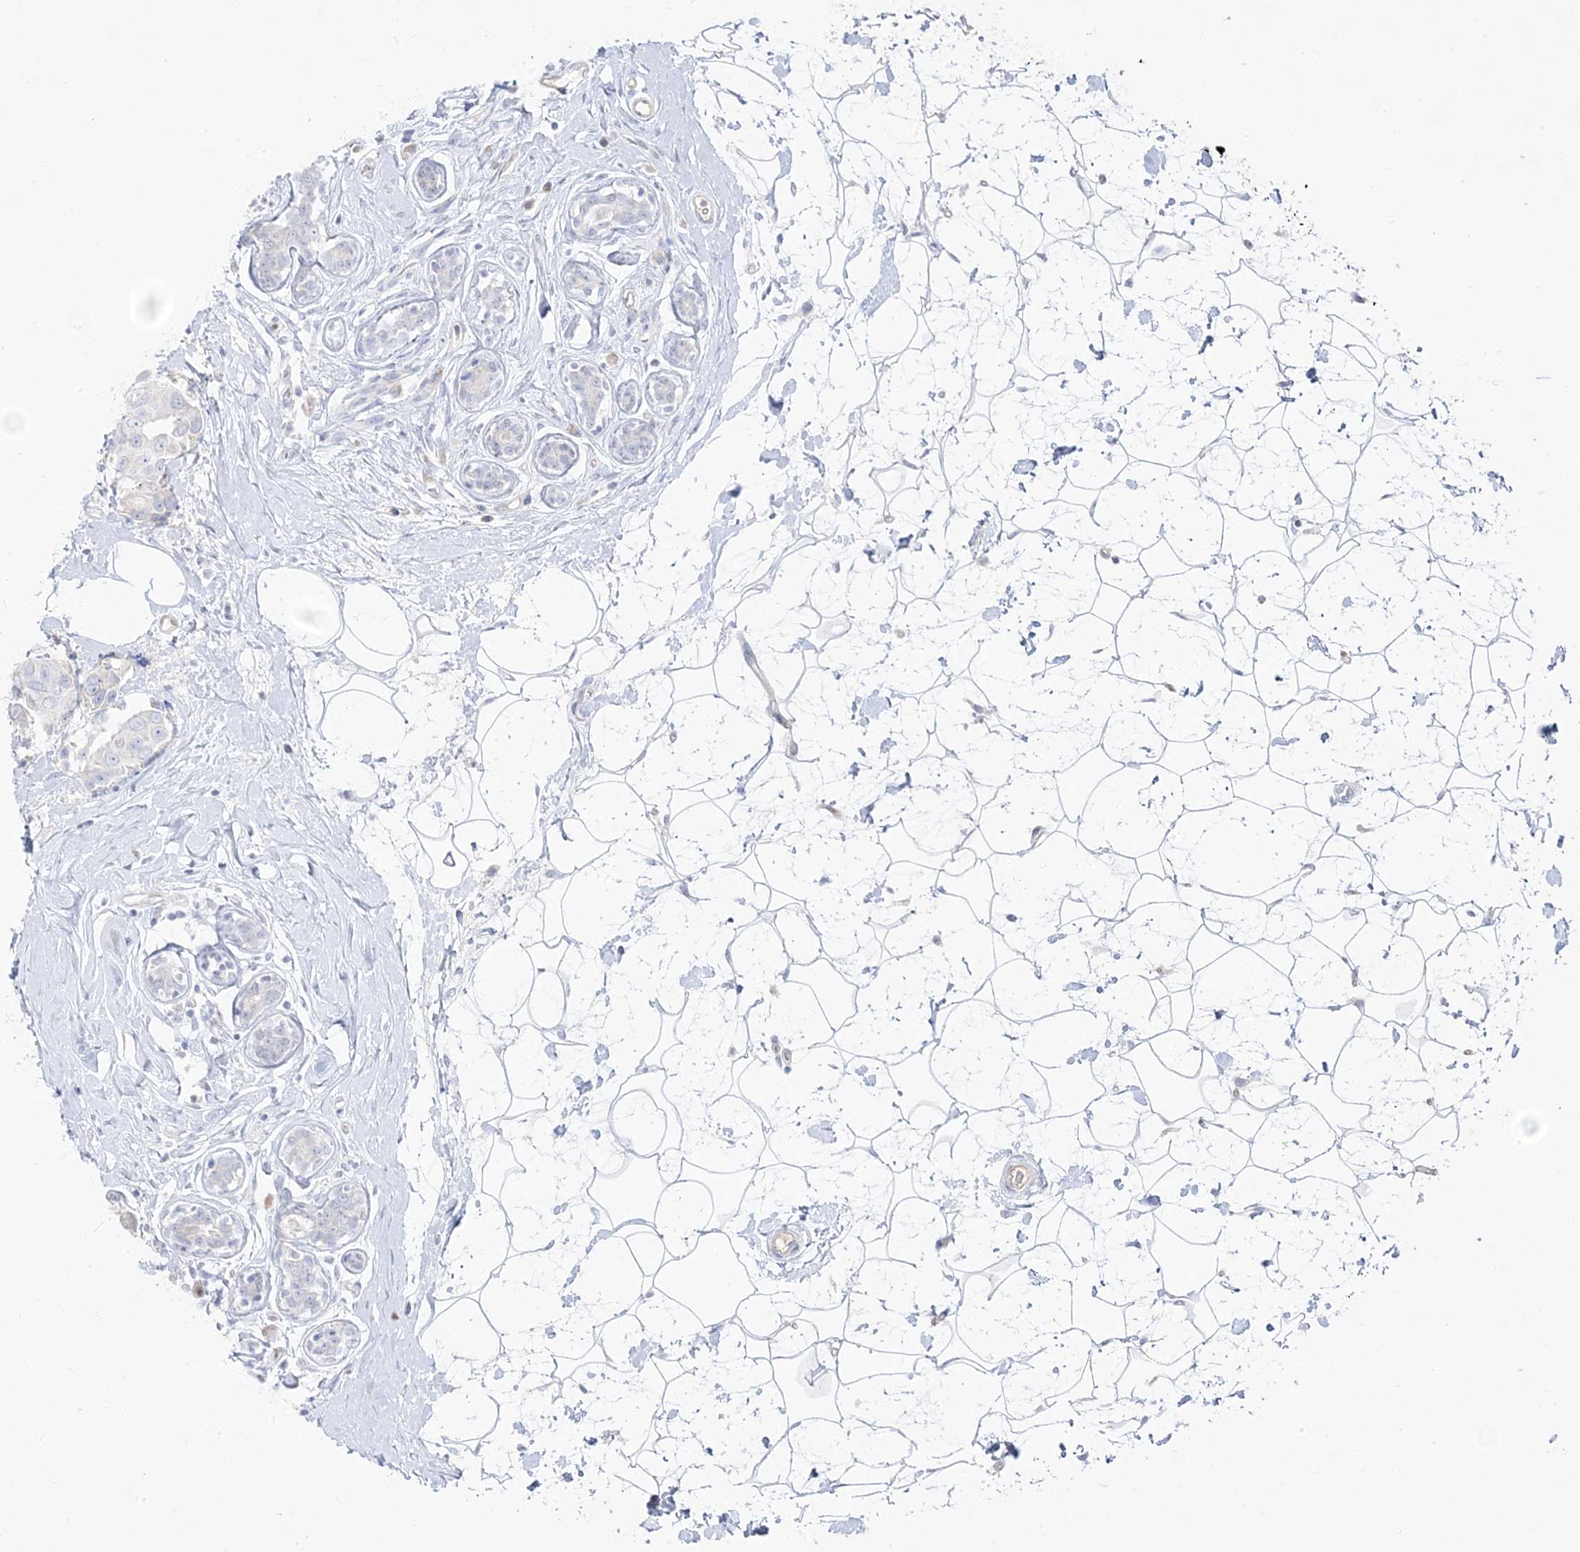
{"staining": {"intensity": "negative", "quantity": "none", "location": "none"}, "tissue": "breast cancer", "cell_type": "Tumor cells", "image_type": "cancer", "snomed": [{"axis": "morphology", "description": "Normal tissue, NOS"}, {"axis": "morphology", "description": "Duct carcinoma"}, {"axis": "topography", "description": "Breast"}], "caption": "Breast cancer was stained to show a protein in brown. There is no significant staining in tumor cells.", "gene": "TRANK1", "patient": {"sex": "female", "age": 39}}